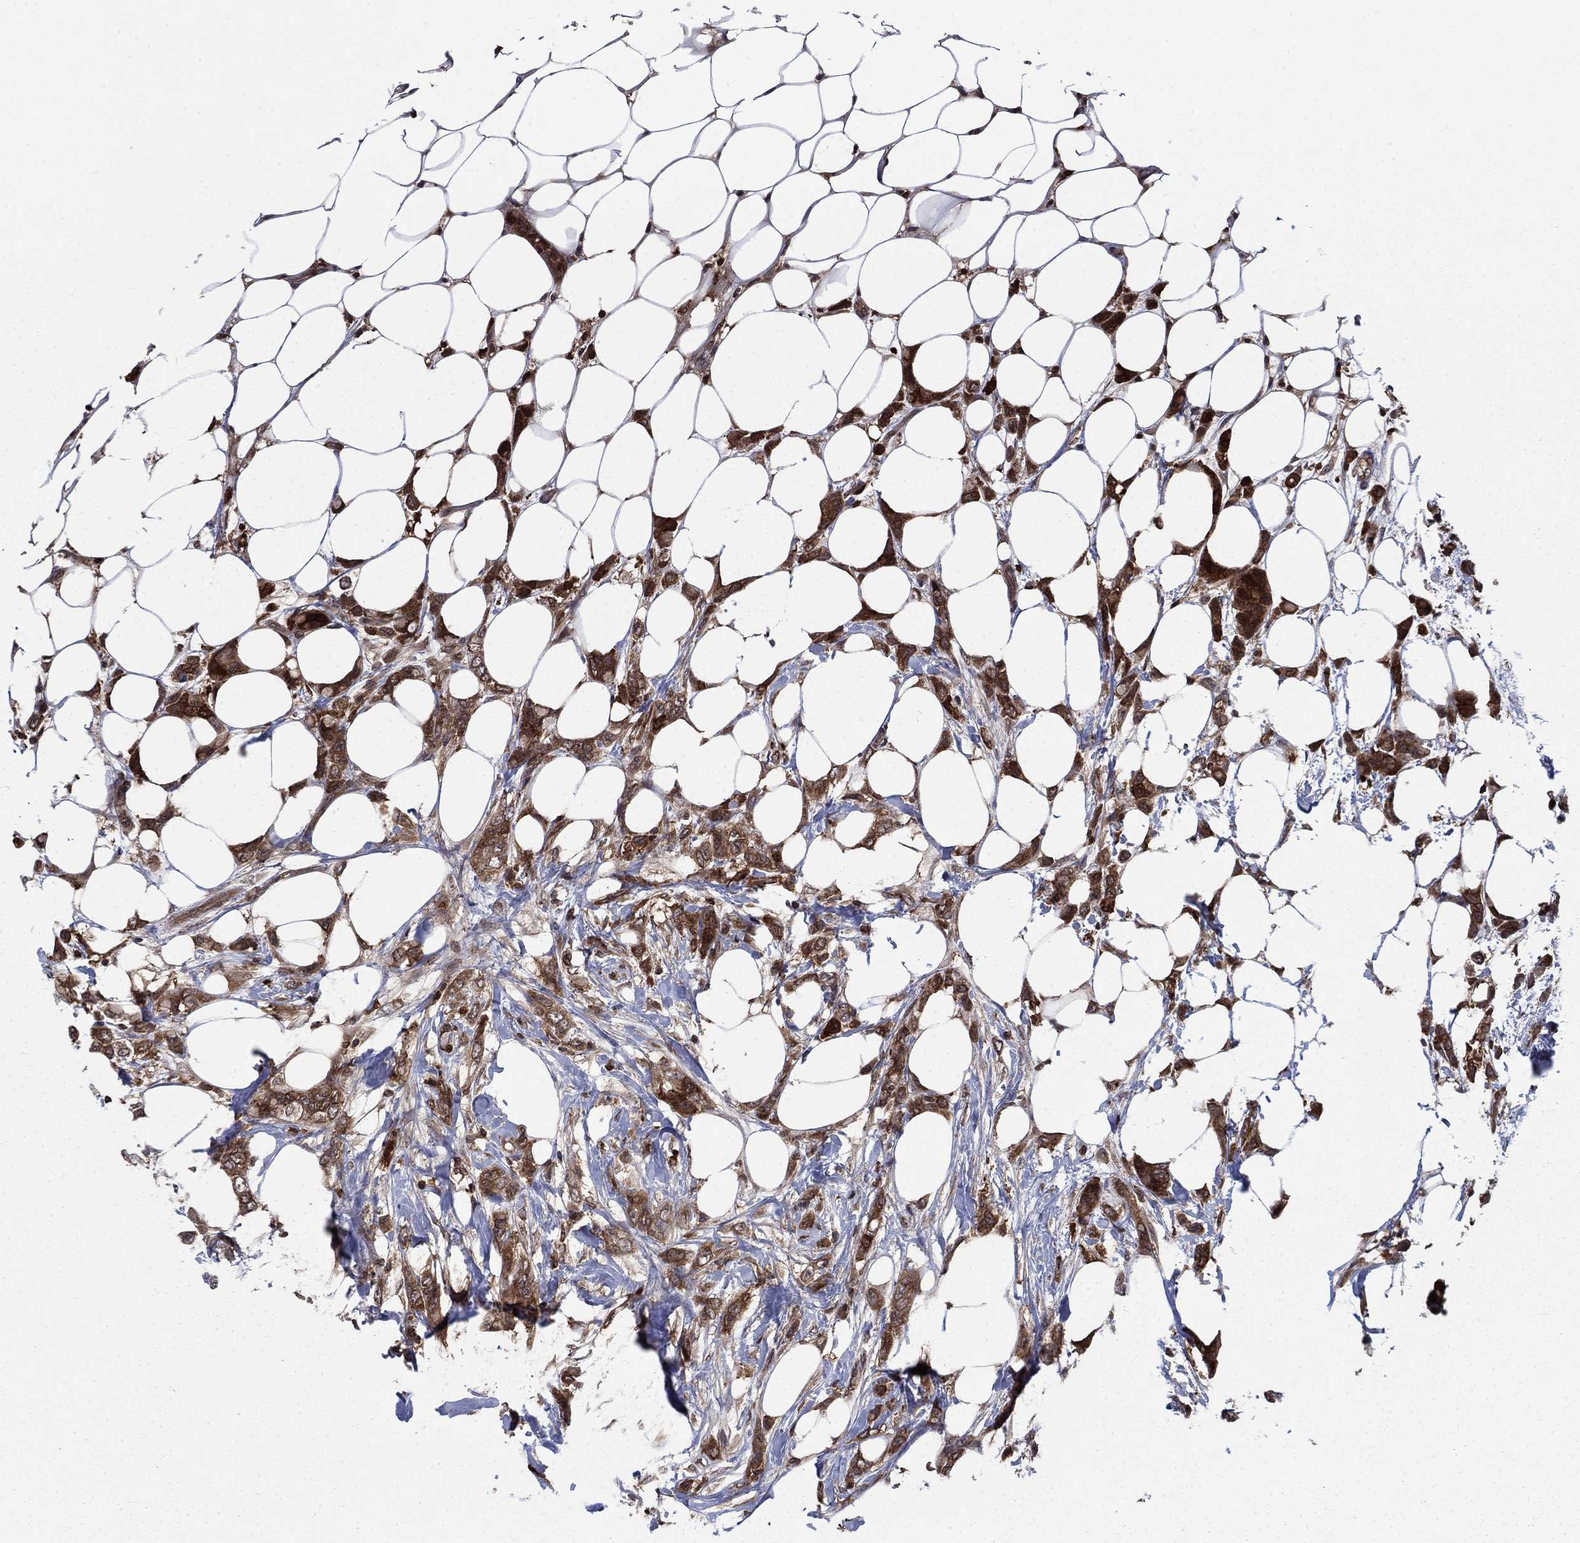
{"staining": {"intensity": "strong", "quantity": ">75%", "location": "cytoplasmic/membranous"}, "tissue": "breast cancer", "cell_type": "Tumor cells", "image_type": "cancer", "snomed": [{"axis": "morphology", "description": "Lobular carcinoma"}, {"axis": "topography", "description": "Breast"}], "caption": "Immunohistochemistry (IHC) micrograph of breast cancer (lobular carcinoma) stained for a protein (brown), which displays high levels of strong cytoplasmic/membranous staining in approximately >75% of tumor cells.", "gene": "CACYBP", "patient": {"sex": "female", "age": 66}}